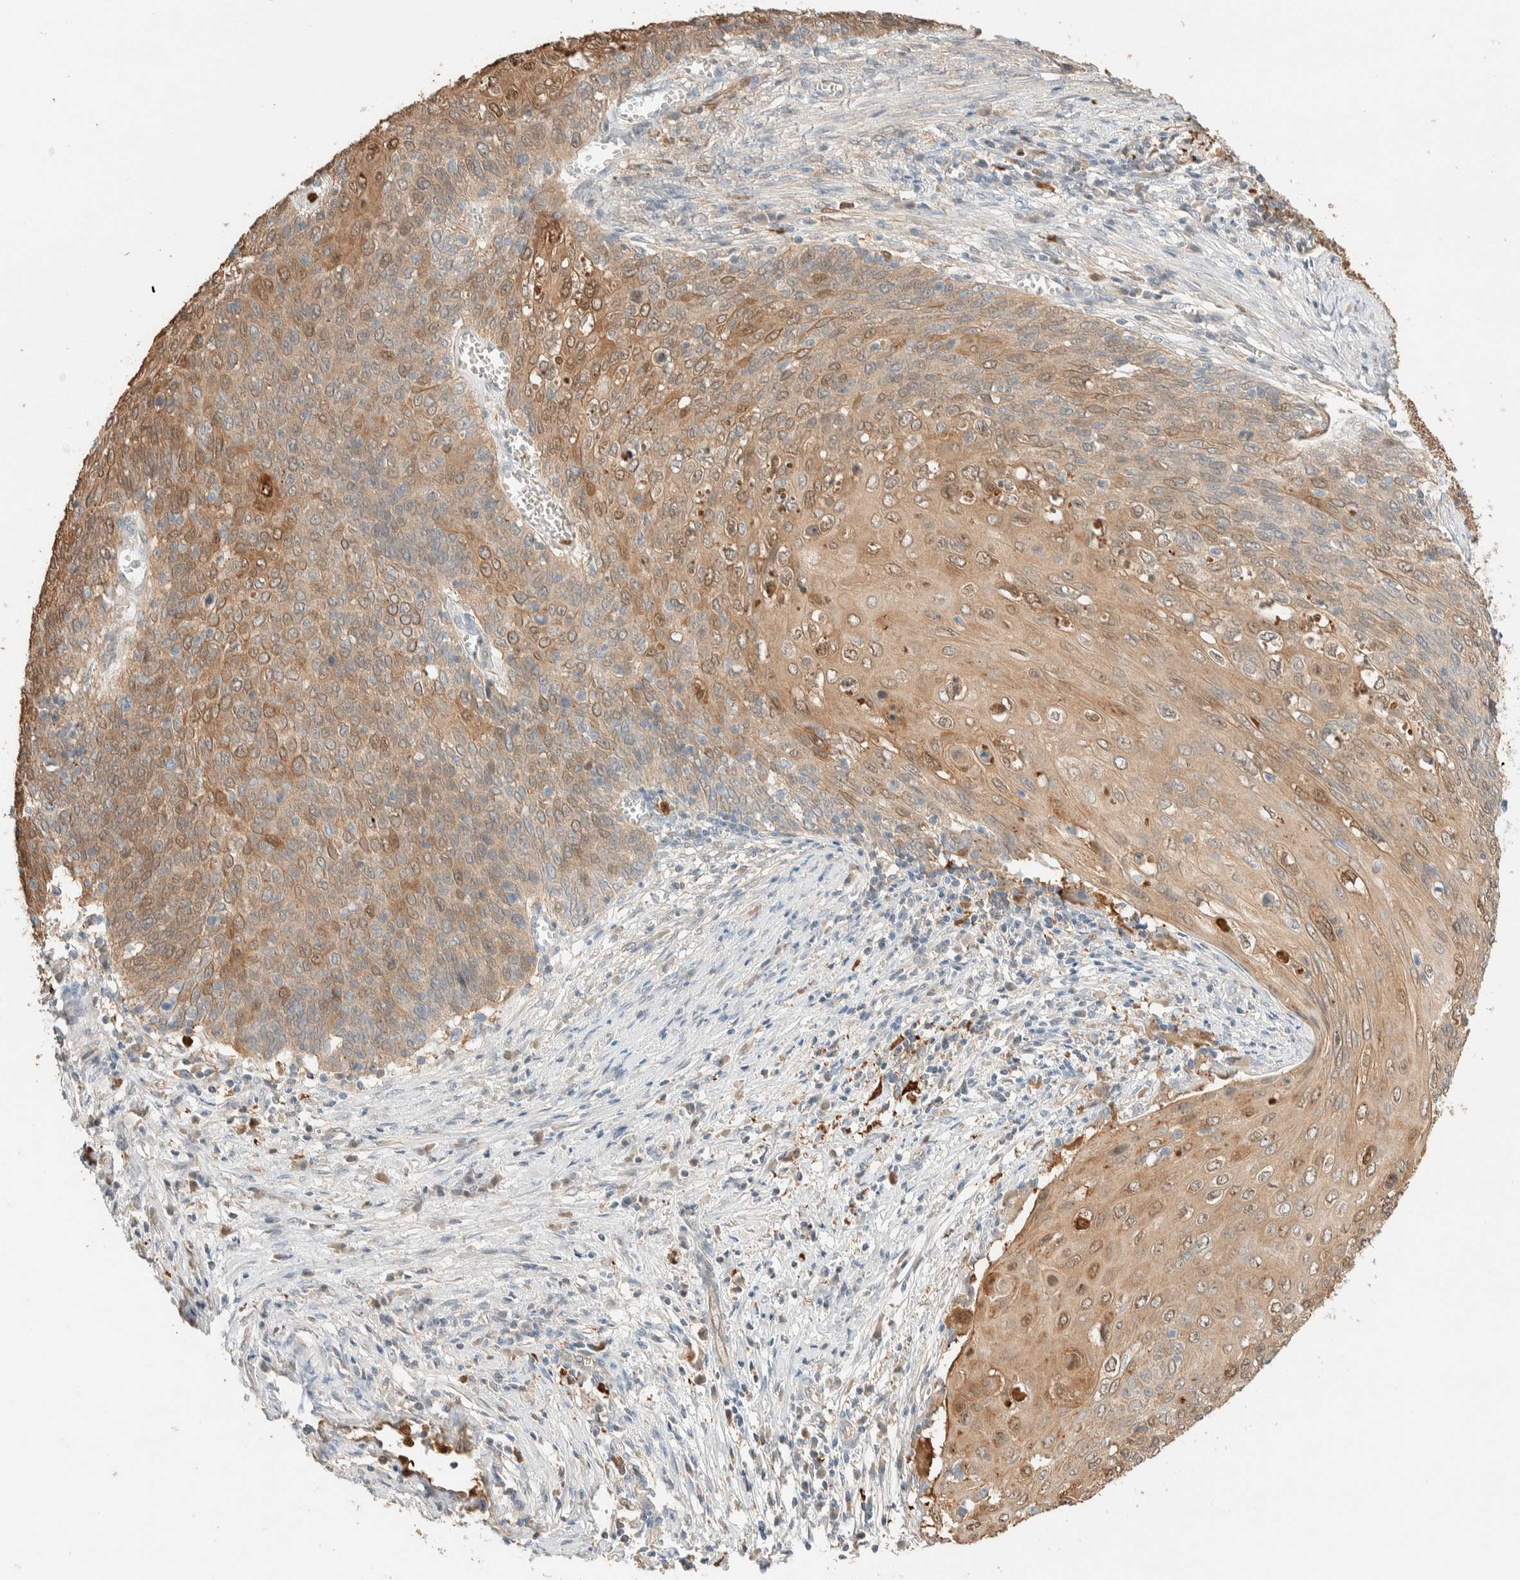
{"staining": {"intensity": "moderate", "quantity": "25%-75%", "location": "cytoplasmic/membranous,nuclear"}, "tissue": "cervical cancer", "cell_type": "Tumor cells", "image_type": "cancer", "snomed": [{"axis": "morphology", "description": "Squamous cell carcinoma, NOS"}, {"axis": "topography", "description": "Cervix"}], "caption": "Immunohistochemistry micrograph of human squamous cell carcinoma (cervical) stained for a protein (brown), which demonstrates medium levels of moderate cytoplasmic/membranous and nuclear staining in approximately 25%-75% of tumor cells.", "gene": "SETD4", "patient": {"sex": "female", "age": 39}}